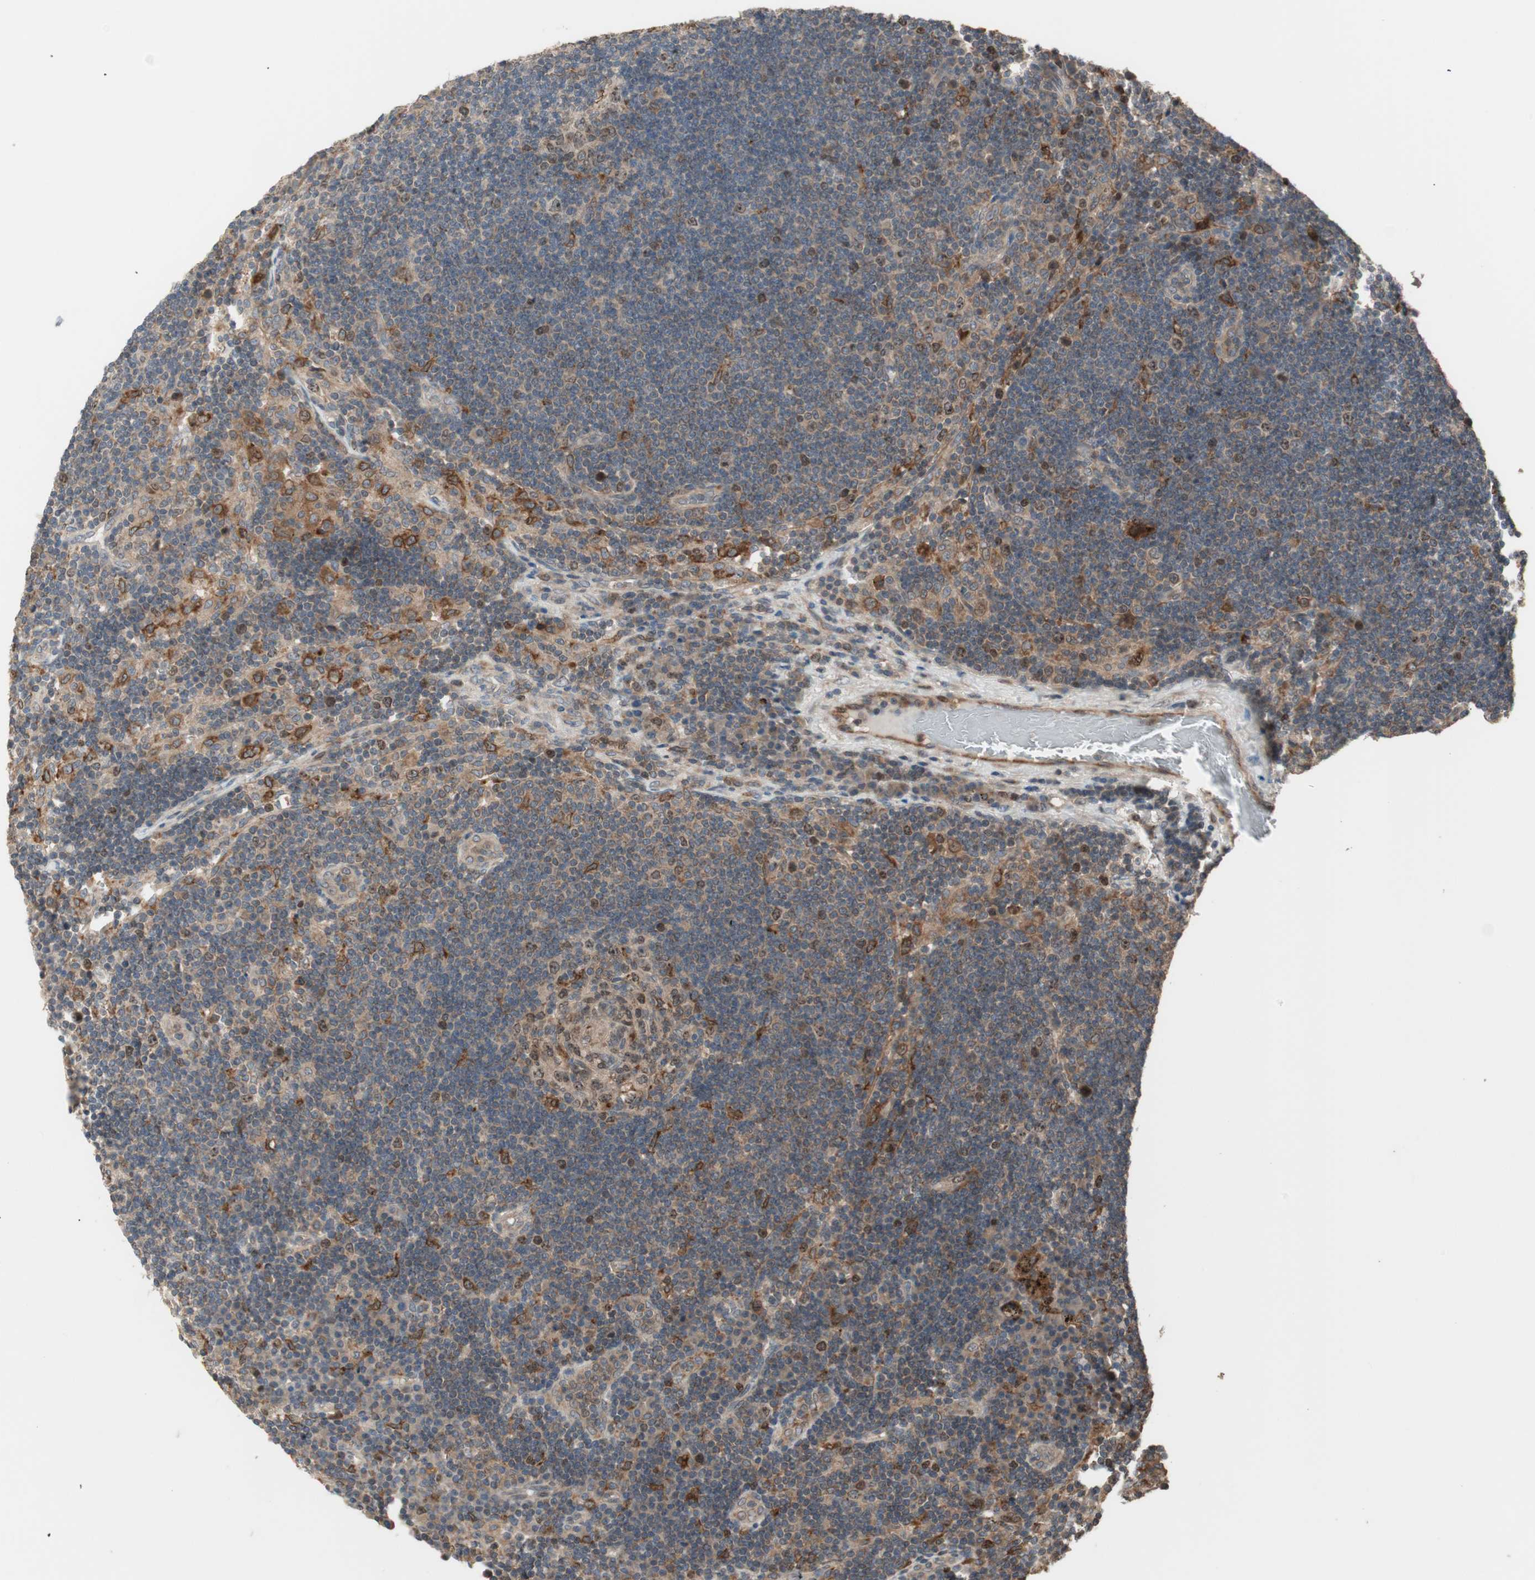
{"staining": {"intensity": "moderate", "quantity": ">75%", "location": "cytoplasmic/membranous"}, "tissue": "lymph node", "cell_type": "Germinal center cells", "image_type": "normal", "snomed": [{"axis": "morphology", "description": "Normal tissue, NOS"}, {"axis": "morphology", "description": "Squamous cell carcinoma, metastatic, NOS"}, {"axis": "topography", "description": "Lymph node"}], "caption": "A brown stain shows moderate cytoplasmic/membranous positivity of a protein in germinal center cells of benign human lymph node.", "gene": "ATP6AP2", "patient": {"sex": "female", "age": 53}}